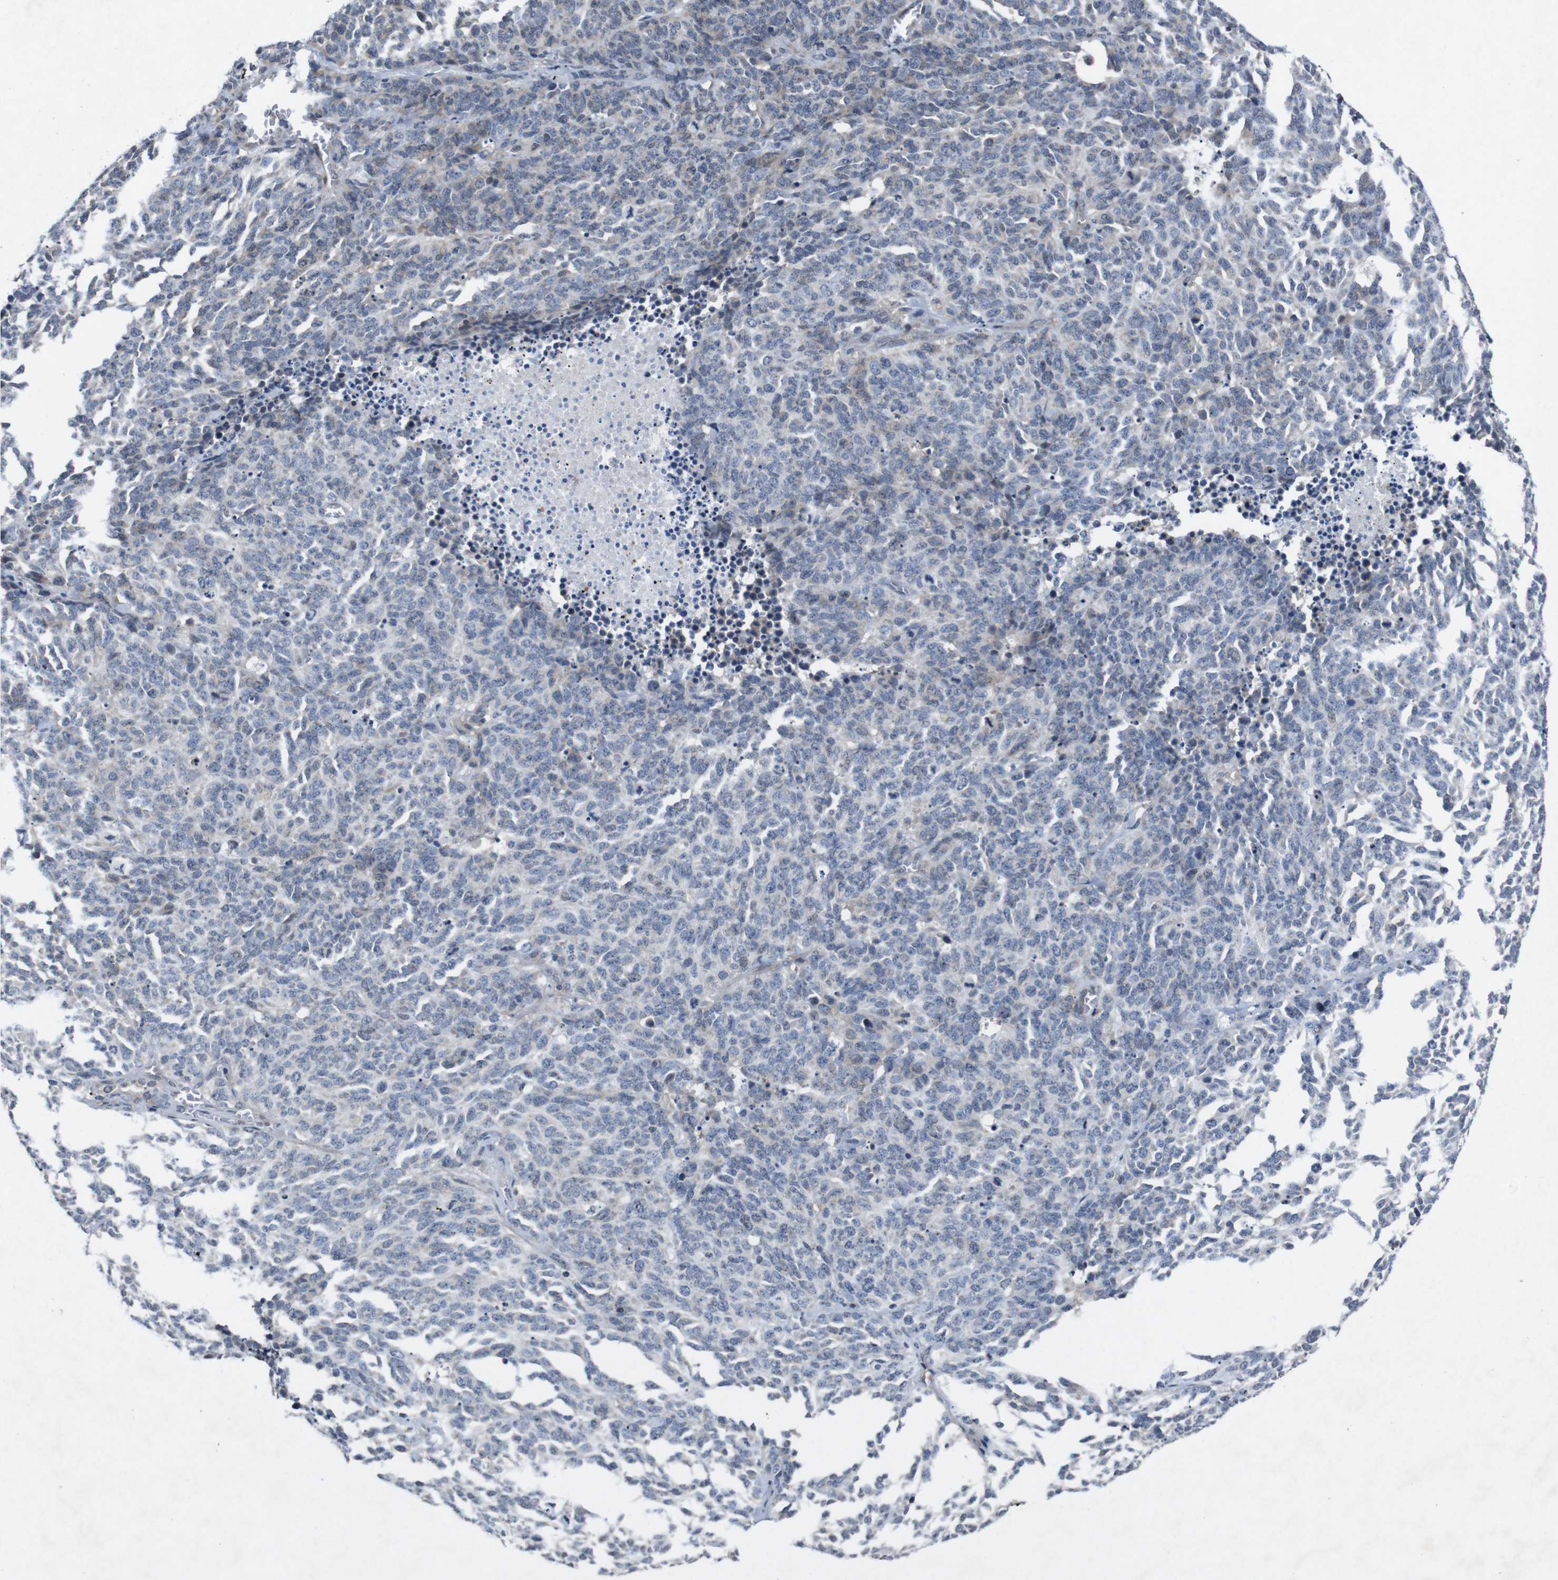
{"staining": {"intensity": "negative", "quantity": "none", "location": "none"}, "tissue": "lung cancer", "cell_type": "Tumor cells", "image_type": "cancer", "snomed": [{"axis": "morphology", "description": "Neoplasm, malignant, NOS"}, {"axis": "topography", "description": "Lung"}], "caption": "A micrograph of human lung cancer is negative for staining in tumor cells.", "gene": "AKT3", "patient": {"sex": "female", "age": 58}}